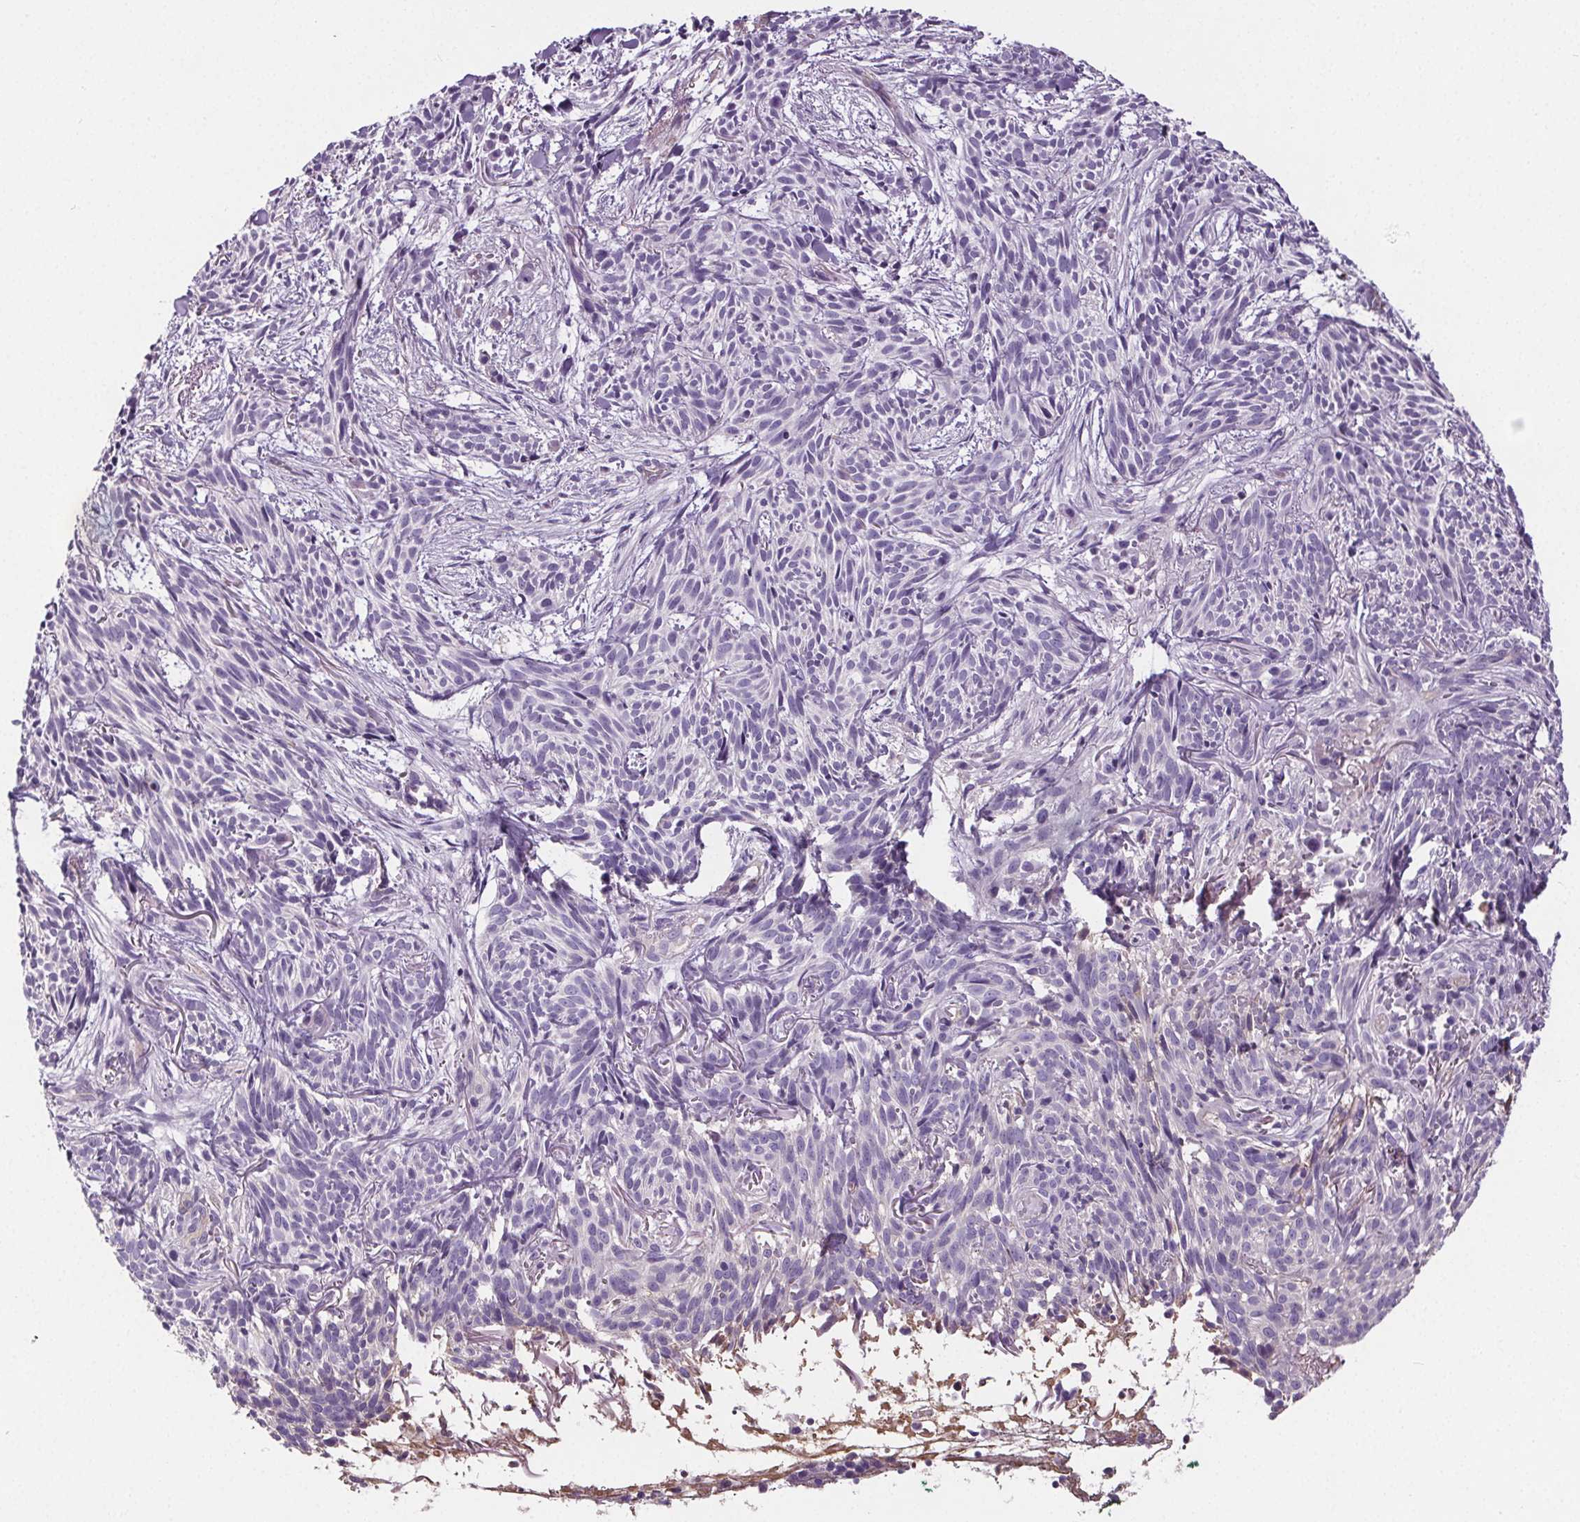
{"staining": {"intensity": "negative", "quantity": "none", "location": "none"}, "tissue": "skin cancer", "cell_type": "Tumor cells", "image_type": "cancer", "snomed": [{"axis": "morphology", "description": "Basal cell carcinoma"}, {"axis": "topography", "description": "Skin"}], "caption": "Tumor cells are negative for brown protein staining in basal cell carcinoma (skin).", "gene": "CD5L", "patient": {"sex": "male", "age": 71}}